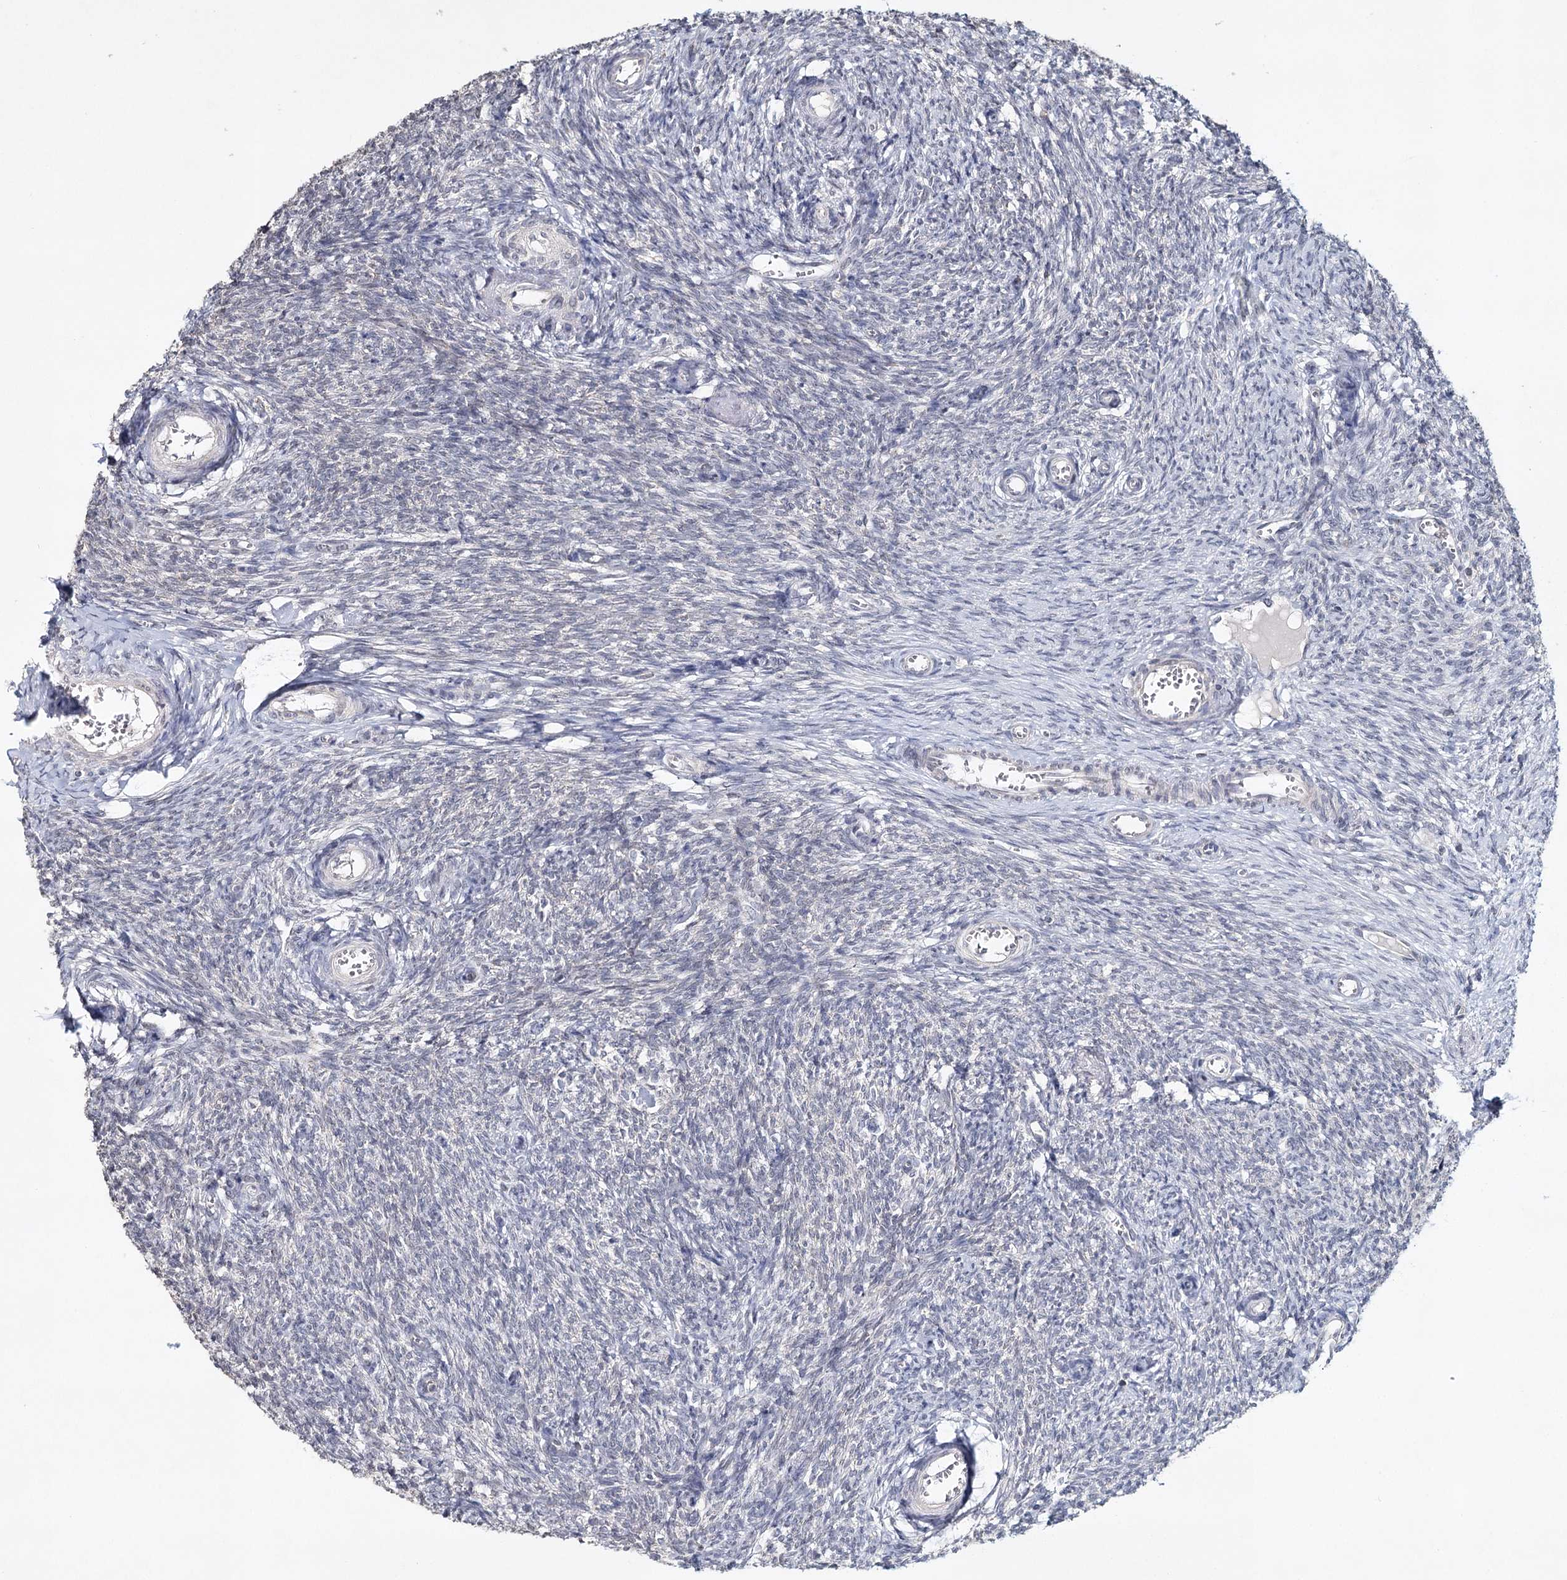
{"staining": {"intensity": "negative", "quantity": "none", "location": "none"}, "tissue": "ovary", "cell_type": "Ovarian stroma cells", "image_type": "normal", "snomed": [{"axis": "morphology", "description": "Normal tissue, NOS"}, {"axis": "topography", "description": "Ovary"}], "caption": "This is an immunohistochemistry micrograph of benign ovary. There is no staining in ovarian stroma cells.", "gene": "ICOS", "patient": {"sex": "female", "age": 44}}